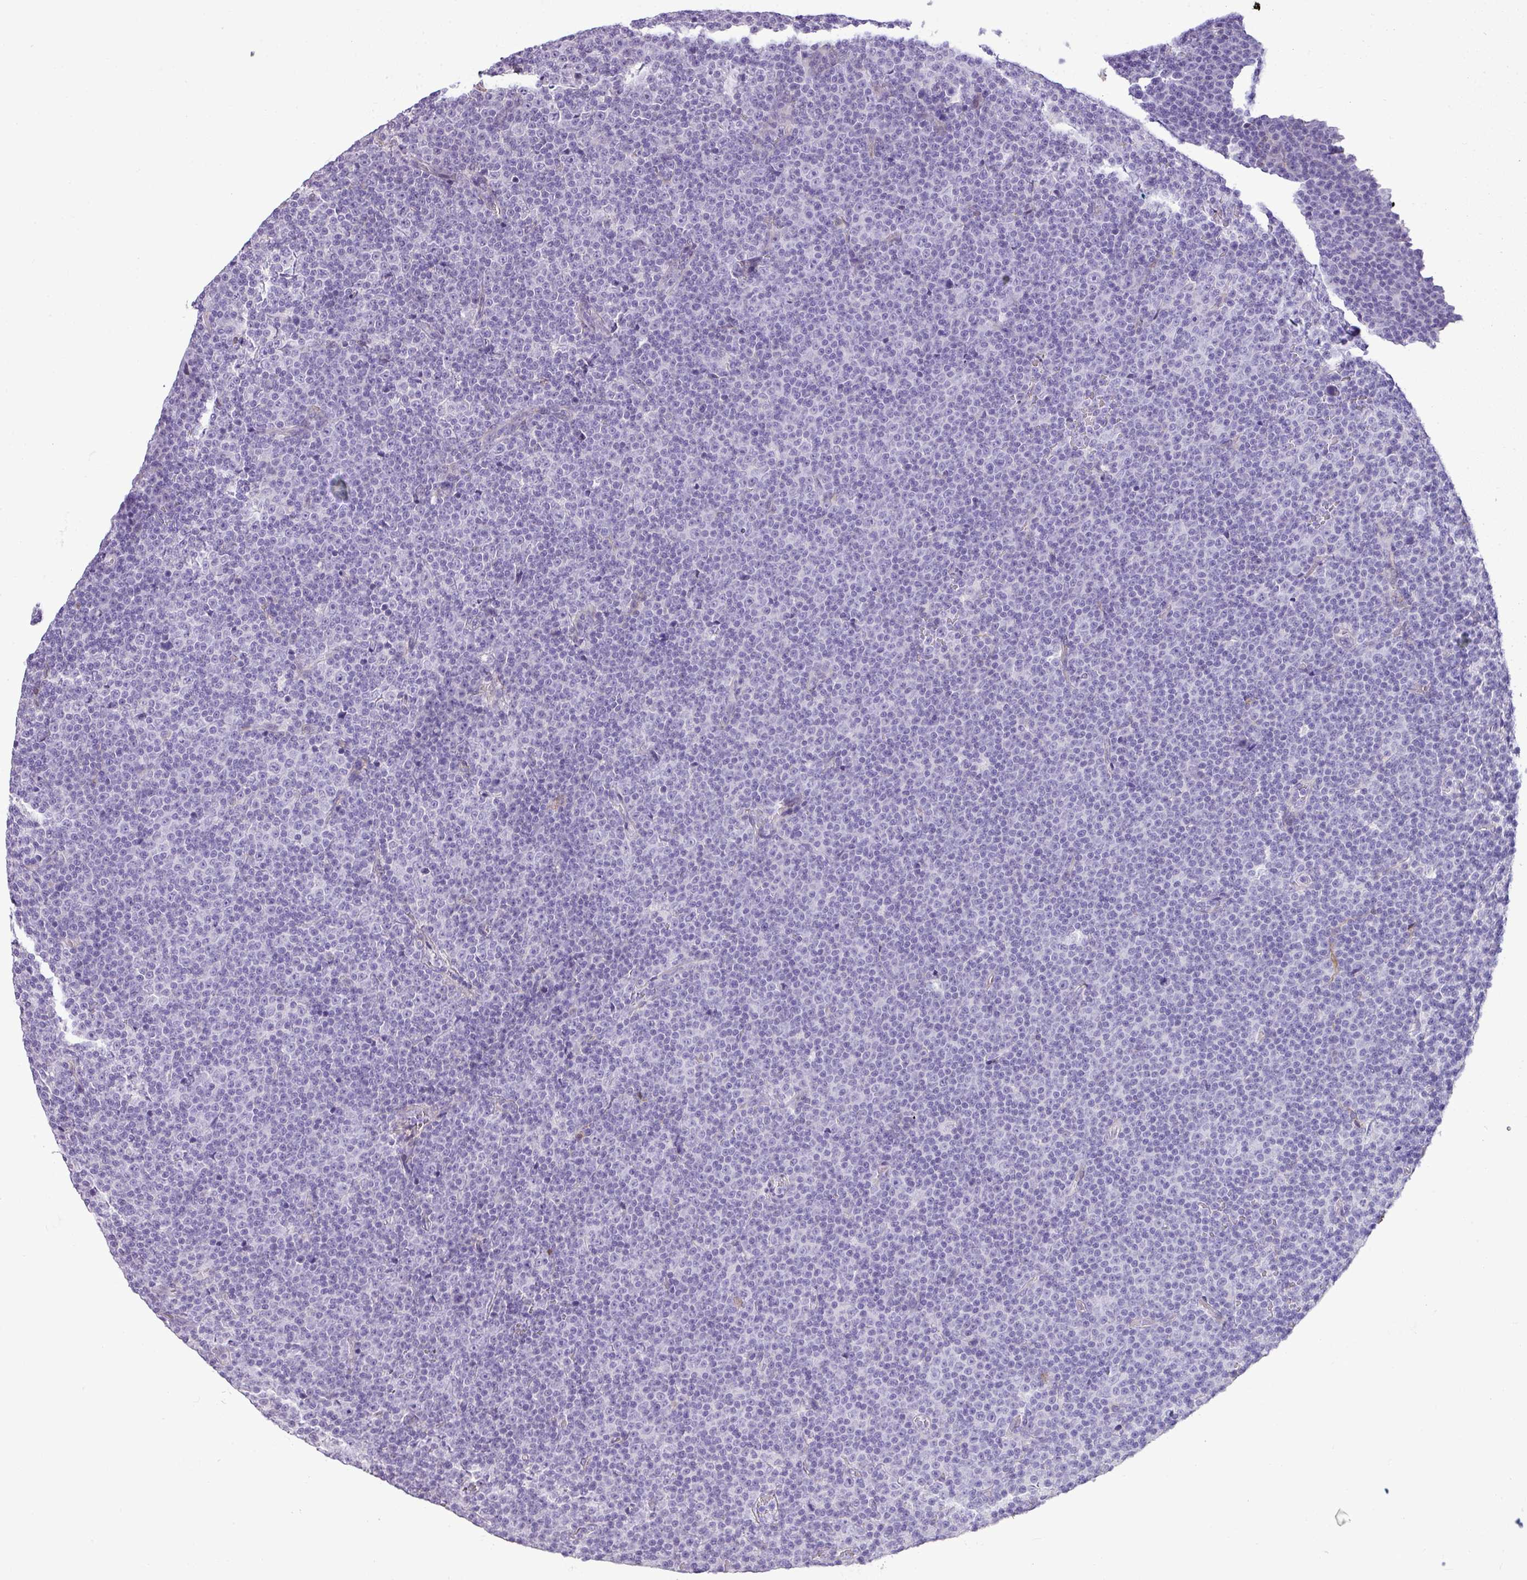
{"staining": {"intensity": "negative", "quantity": "none", "location": "none"}, "tissue": "lymphoma", "cell_type": "Tumor cells", "image_type": "cancer", "snomed": [{"axis": "morphology", "description": "Malignant lymphoma, non-Hodgkin's type, Low grade"}, {"axis": "topography", "description": "Lymph node"}], "caption": "Tumor cells show no significant protein positivity in lymphoma.", "gene": "PARD6G", "patient": {"sex": "female", "age": 67}}